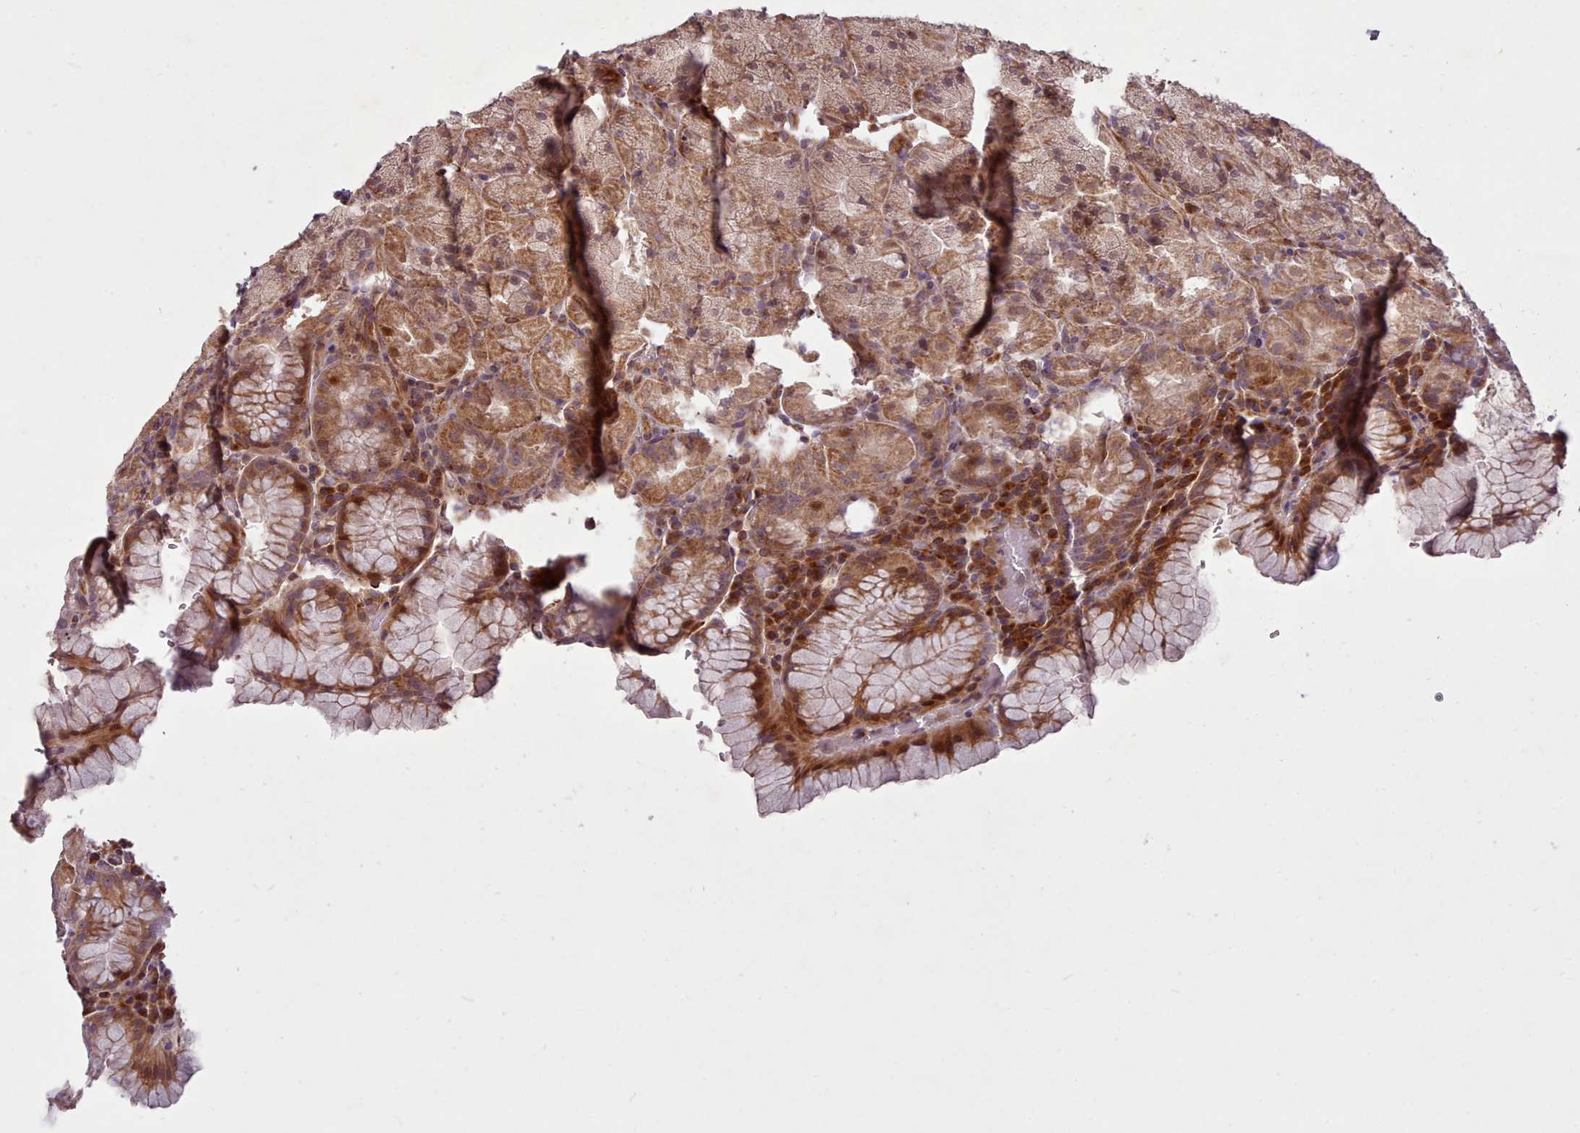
{"staining": {"intensity": "strong", "quantity": ">75%", "location": "cytoplasmic/membranous"}, "tissue": "stomach", "cell_type": "Glandular cells", "image_type": "normal", "snomed": [{"axis": "morphology", "description": "Normal tissue, NOS"}, {"axis": "topography", "description": "Stomach, upper"}, {"axis": "topography", "description": "Stomach, lower"}], "caption": "Glandular cells show high levels of strong cytoplasmic/membranous expression in approximately >75% of cells in normal human stomach. The staining is performed using DAB brown chromogen to label protein expression. The nuclei are counter-stained blue using hematoxylin.", "gene": "GBGT1", "patient": {"sex": "male", "age": 80}}